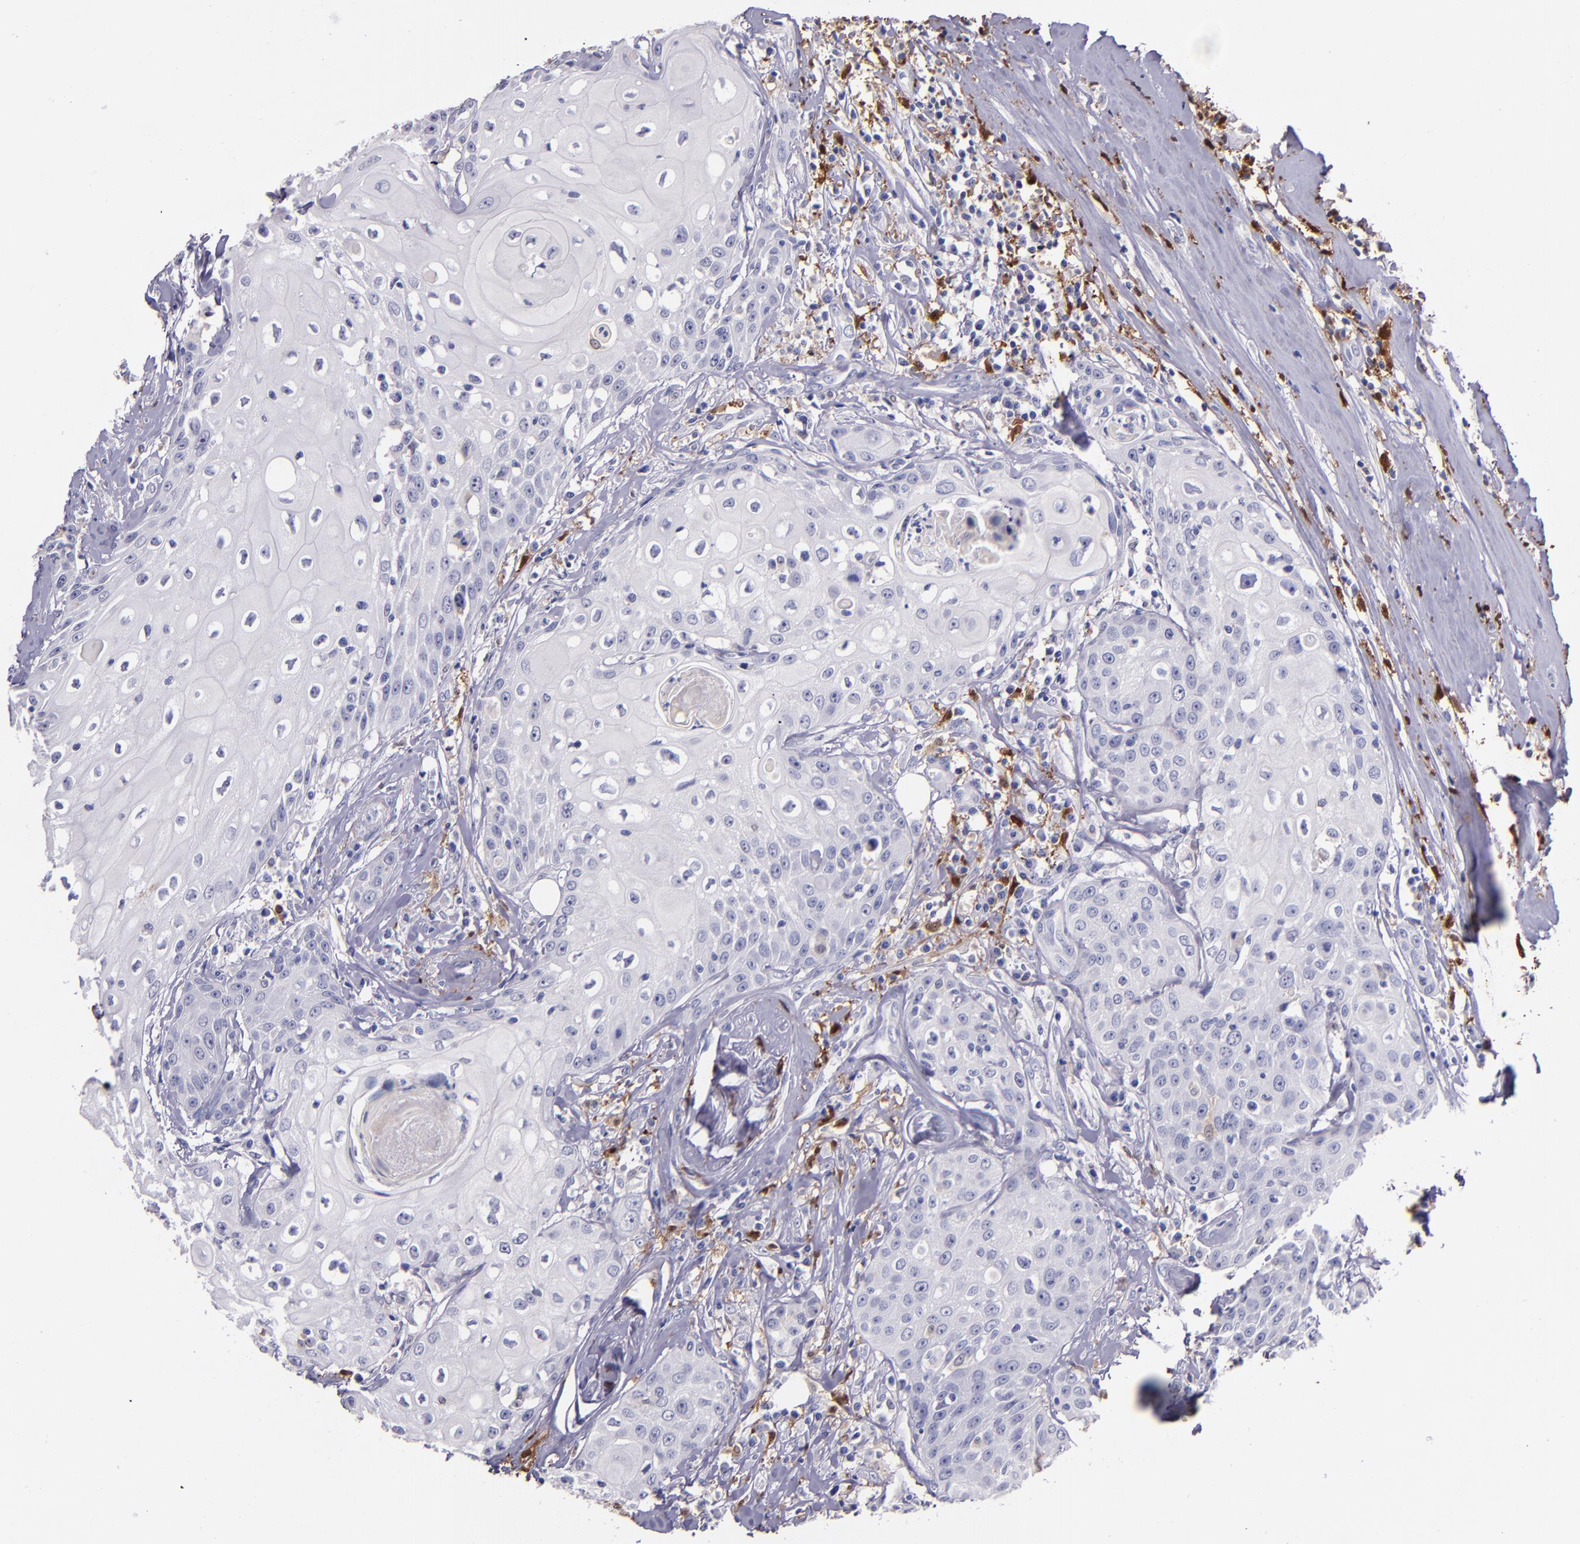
{"staining": {"intensity": "negative", "quantity": "none", "location": "none"}, "tissue": "head and neck cancer", "cell_type": "Tumor cells", "image_type": "cancer", "snomed": [{"axis": "morphology", "description": "Squamous cell carcinoma, NOS"}, {"axis": "topography", "description": "Oral tissue"}, {"axis": "topography", "description": "Head-Neck"}], "caption": "Histopathology image shows no protein staining in tumor cells of head and neck cancer tissue.", "gene": "F13A1", "patient": {"sex": "female", "age": 82}}